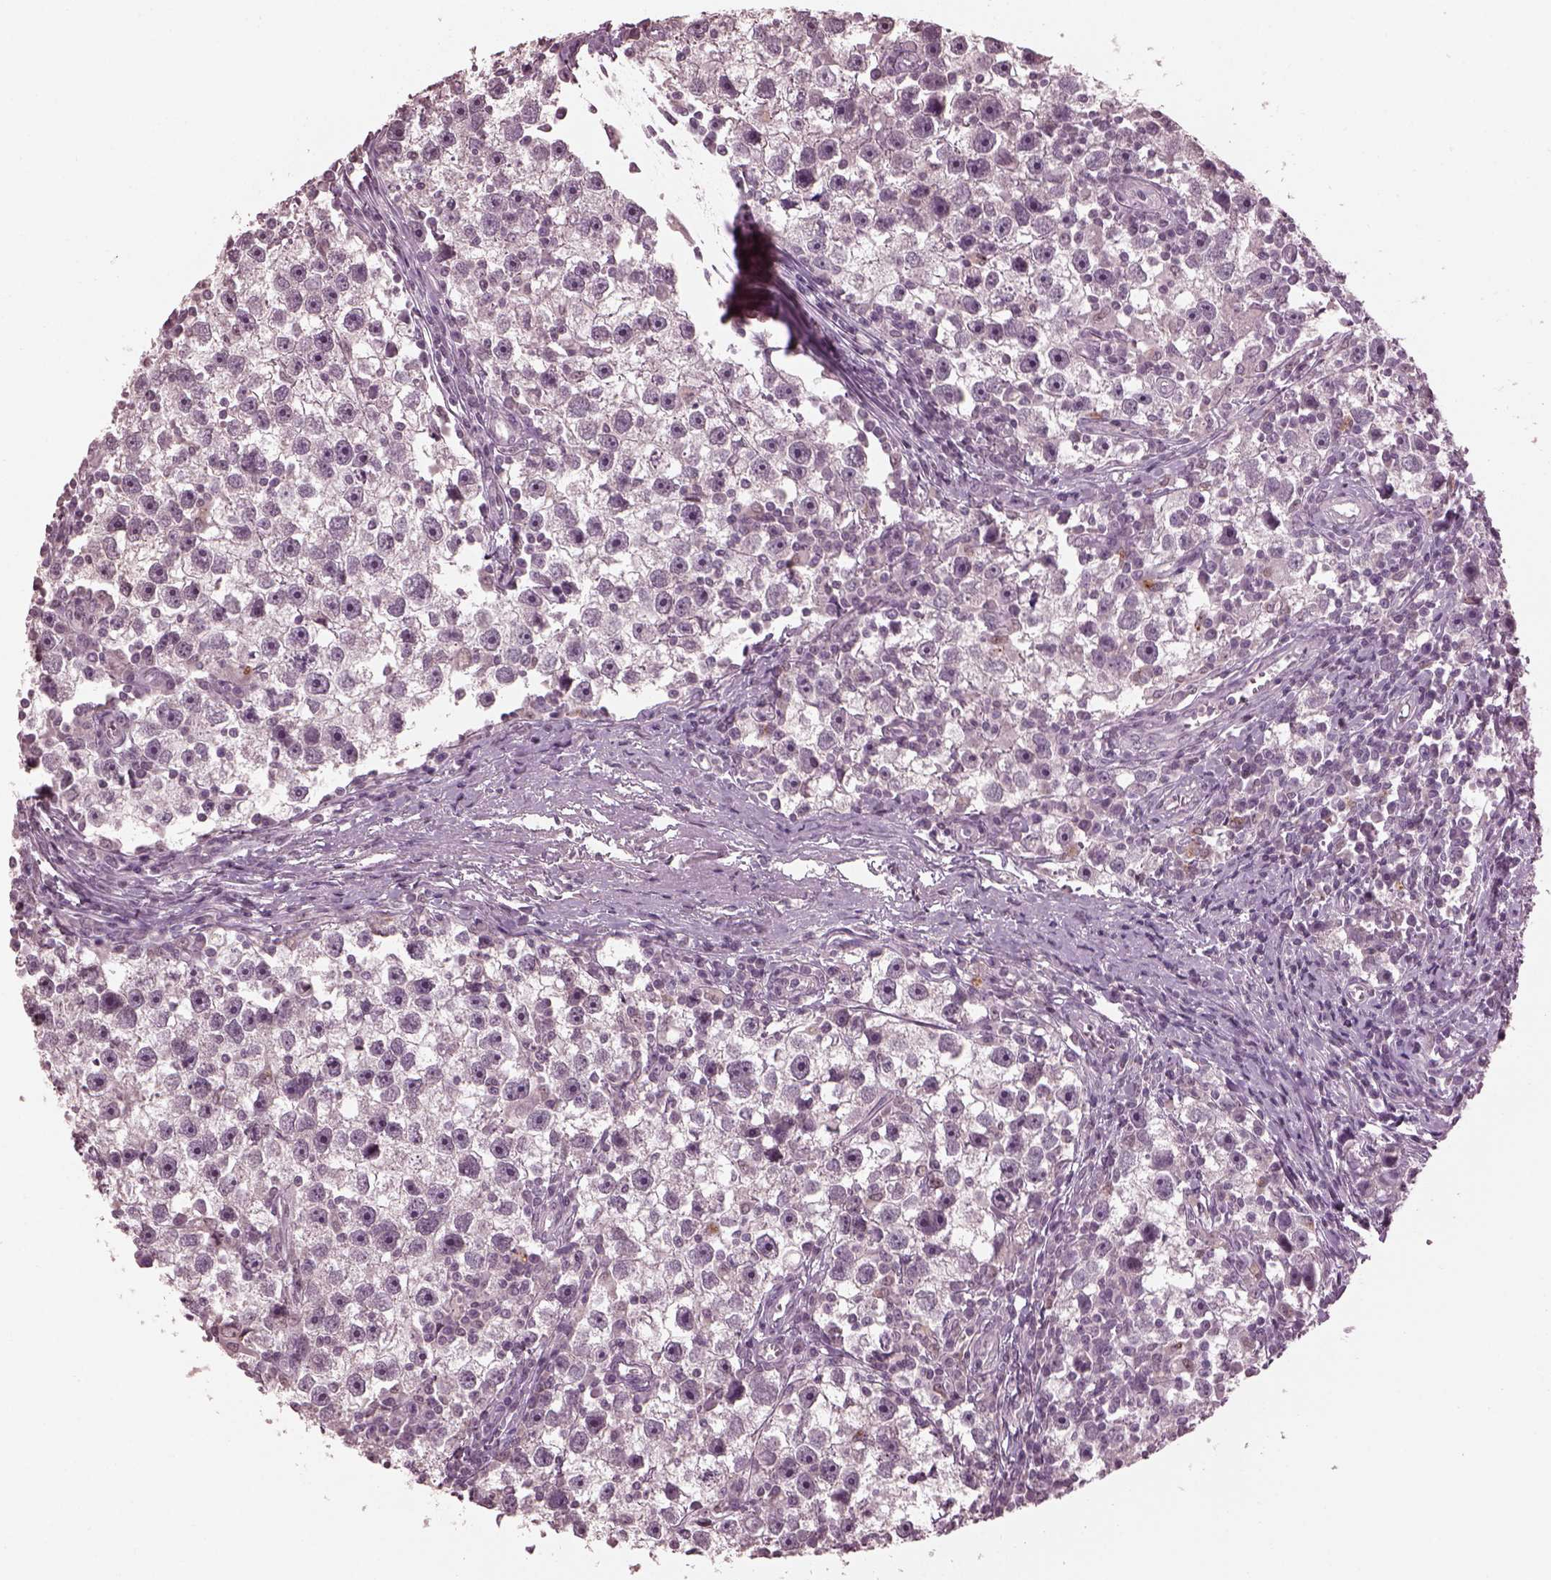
{"staining": {"intensity": "negative", "quantity": "none", "location": "none"}, "tissue": "testis cancer", "cell_type": "Tumor cells", "image_type": "cancer", "snomed": [{"axis": "morphology", "description": "Seminoma, NOS"}, {"axis": "topography", "description": "Testis"}], "caption": "Immunohistochemical staining of testis cancer (seminoma) demonstrates no significant staining in tumor cells. The staining was performed using DAB (3,3'-diaminobenzidine) to visualize the protein expression in brown, while the nuclei were stained in blue with hematoxylin (Magnification: 20x).", "gene": "TSKS", "patient": {"sex": "male", "age": 30}}